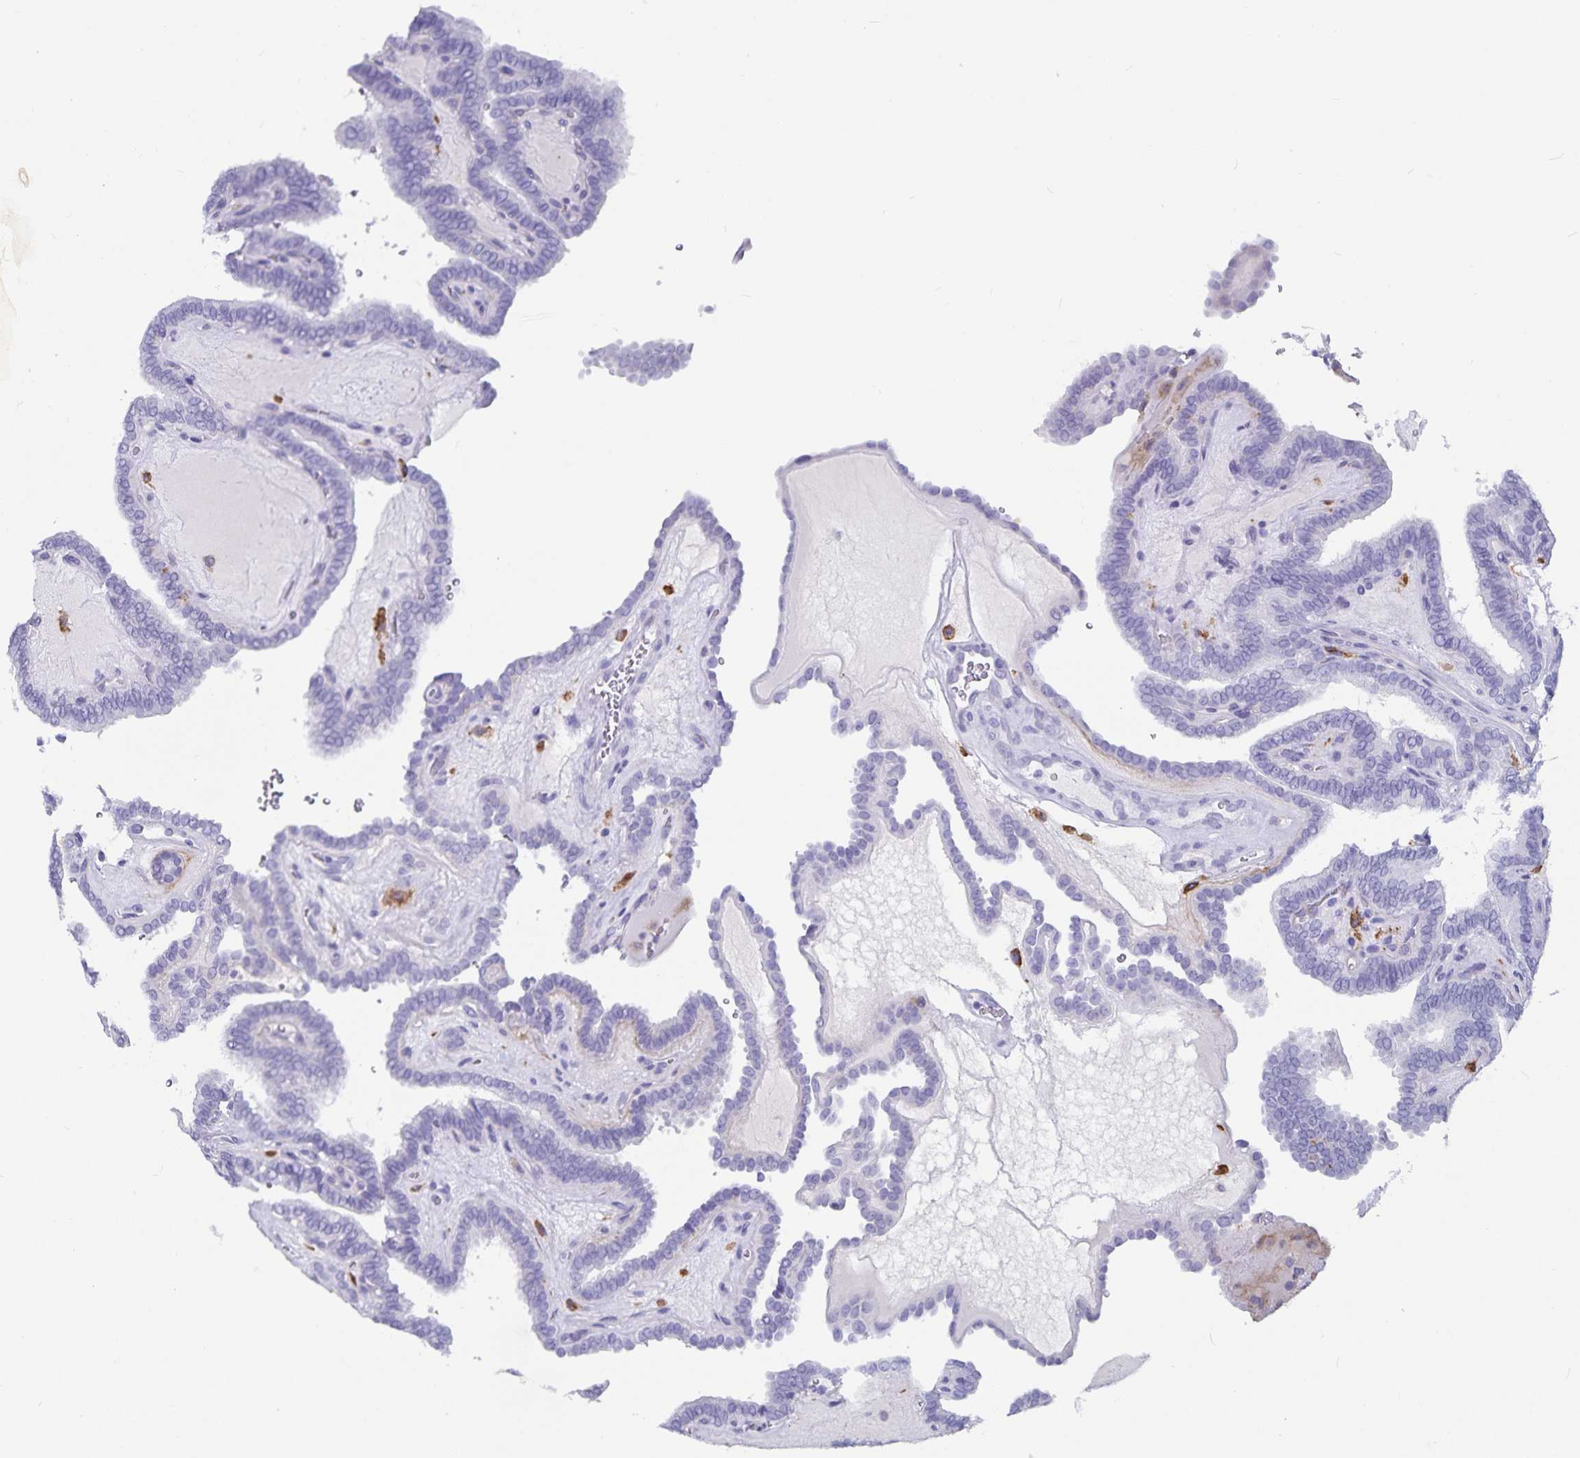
{"staining": {"intensity": "negative", "quantity": "none", "location": "none"}, "tissue": "thyroid cancer", "cell_type": "Tumor cells", "image_type": "cancer", "snomed": [{"axis": "morphology", "description": "Papillary adenocarcinoma, NOS"}, {"axis": "topography", "description": "Thyroid gland"}], "caption": "Micrograph shows no protein expression in tumor cells of thyroid cancer tissue.", "gene": "PLAC1", "patient": {"sex": "female", "age": 21}}